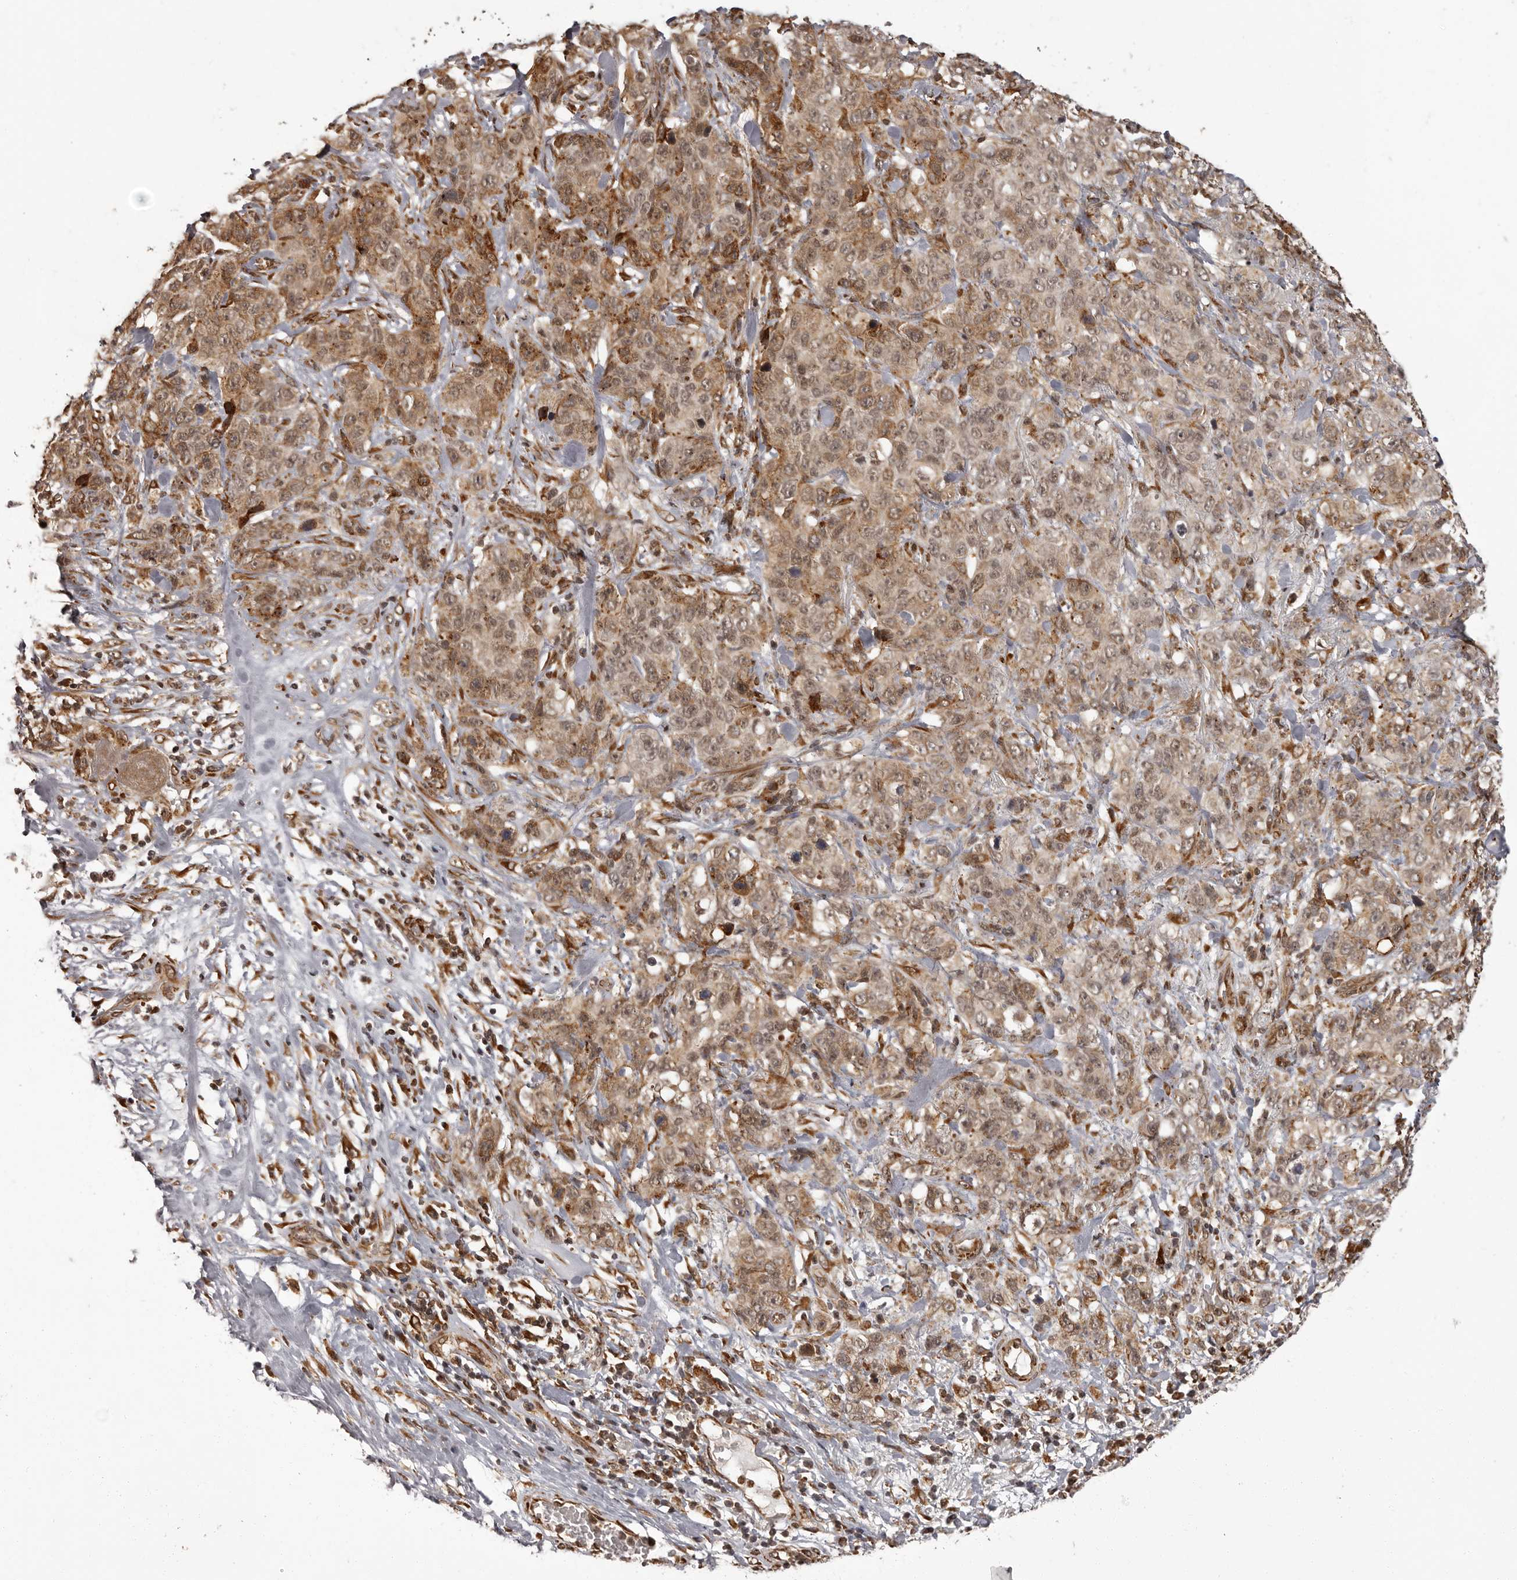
{"staining": {"intensity": "moderate", "quantity": ">75%", "location": "cytoplasmic/membranous,nuclear"}, "tissue": "stomach cancer", "cell_type": "Tumor cells", "image_type": "cancer", "snomed": [{"axis": "morphology", "description": "Adenocarcinoma, NOS"}, {"axis": "topography", "description": "Stomach"}], "caption": "DAB immunohistochemical staining of stomach cancer (adenocarcinoma) exhibits moderate cytoplasmic/membranous and nuclear protein staining in about >75% of tumor cells.", "gene": "IL32", "patient": {"sex": "male", "age": 48}}